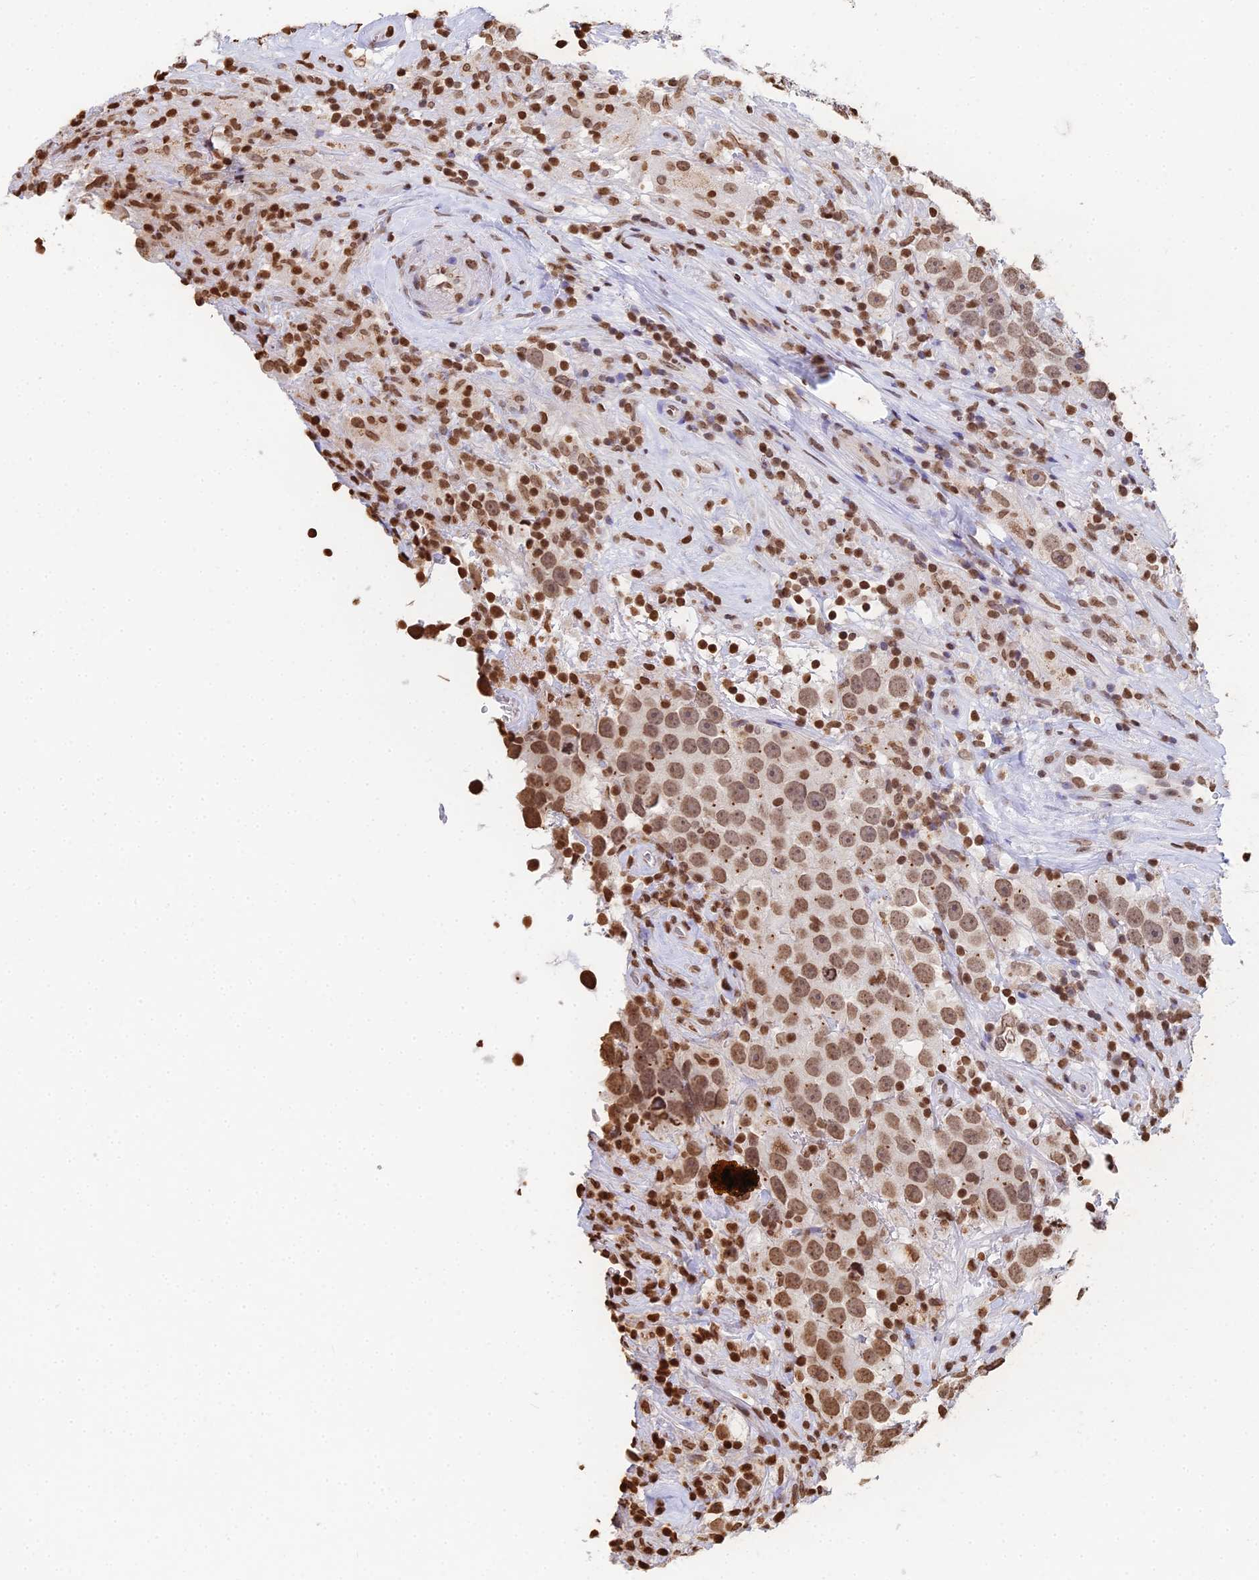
{"staining": {"intensity": "moderate", "quantity": ">75%", "location": "nuclear"}, "tissue": "testis cancer", "cell_type": "Tumor cells", "image_type": "cancer", "snomed": [{"axis": "morphology", "description": "Seminoma, NOS"}, {"axis": "topography", "description": "Testis"}], "caption": "The histopathology image displays immunohistochemical staining of testis seminoma. There is moderate nuclear positivity is seen in about >75% of tumor cells. (DAB (3,3'-diaminobenzidine) IHC with brightfield microscopy, high magnification).", "gene": "GBP3", "patient": {"sex": "male", "age": 49}}